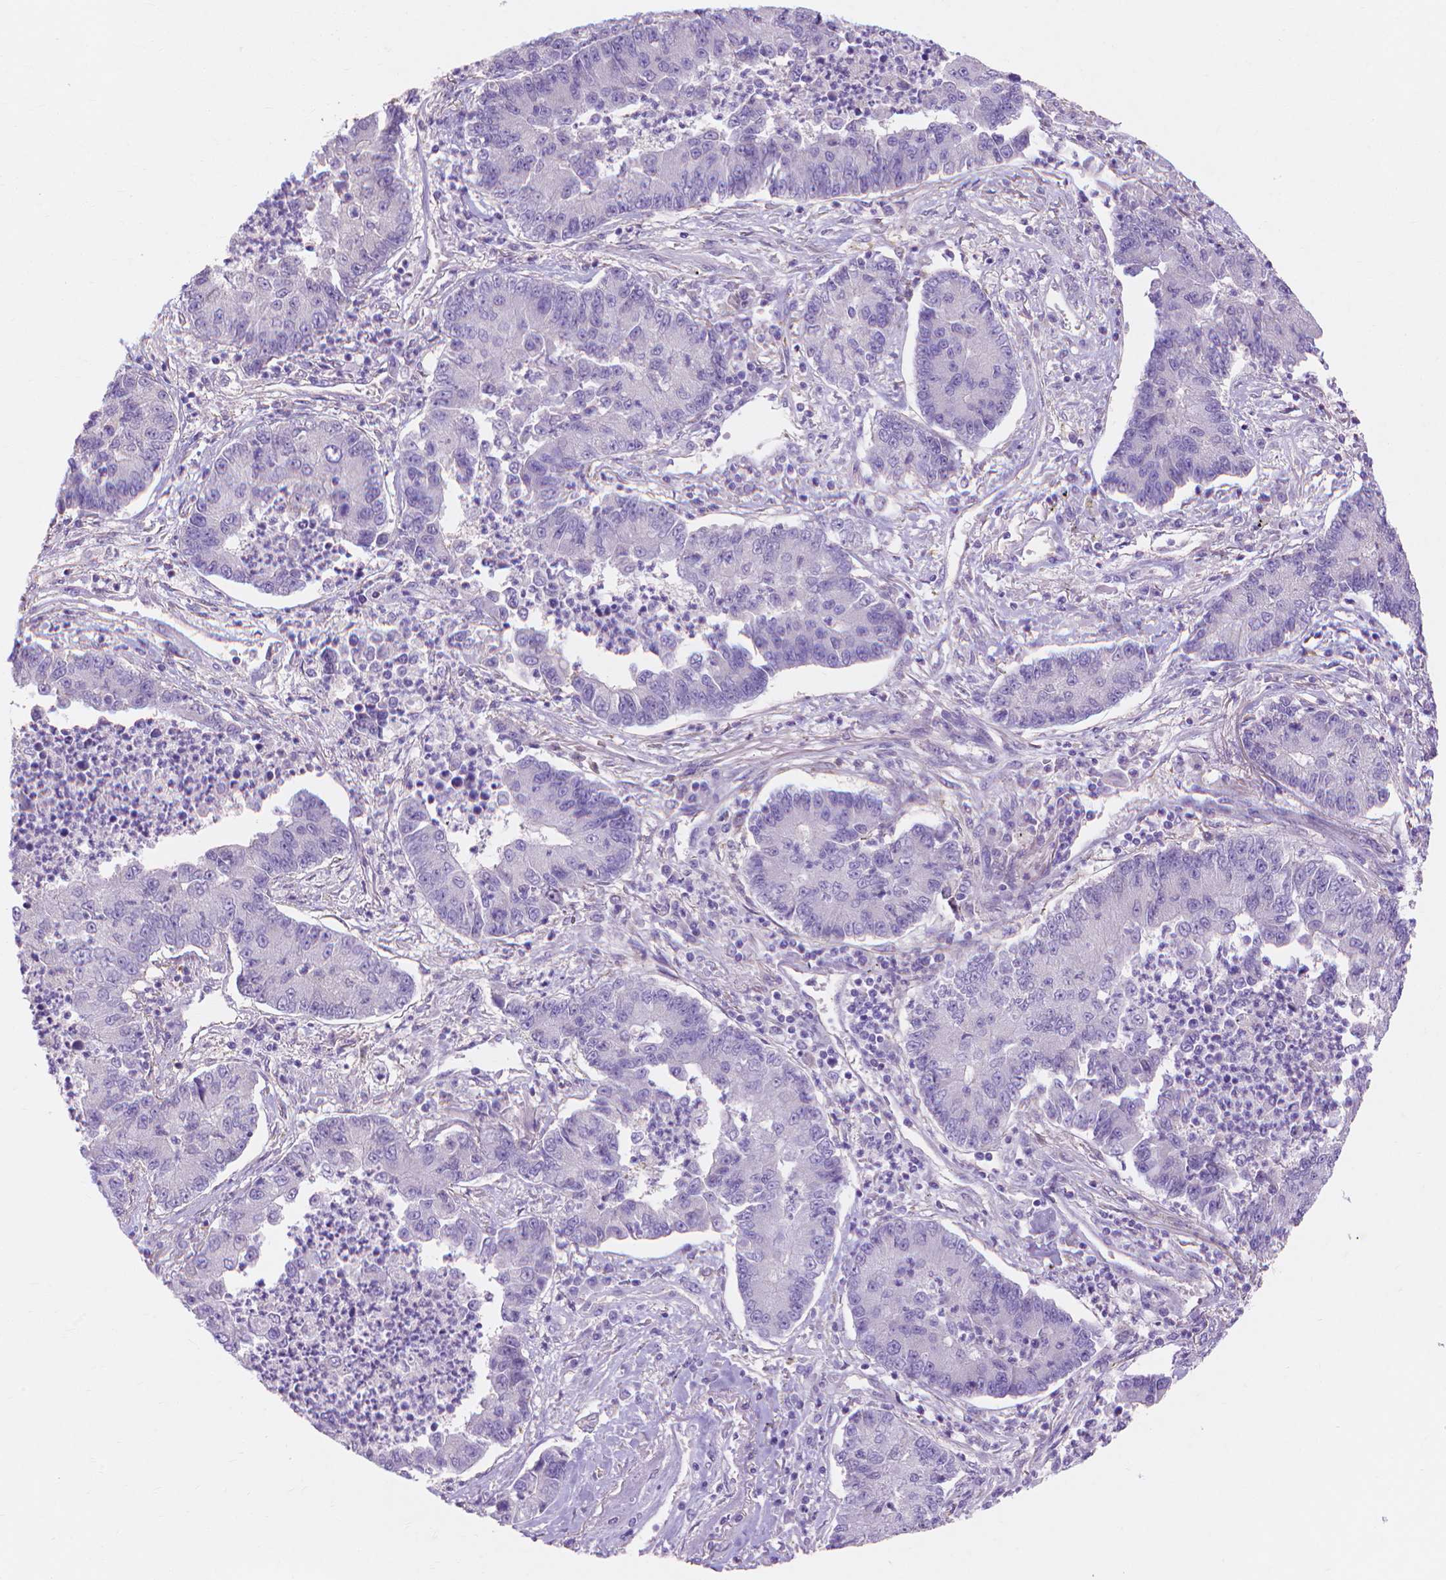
{"staining": {"intensity": "negative", "quantity": "none", "location": "none"}, "tissue": "lung cancer", "cell_type": "Tumor cells", "image_type": "cancer", "snomed": [{"axis": "morphology", "description": "Adenocarcinoma, NOS"}, {"axis": "topography", "description": "Lung"}], "caption": "Immunohistochemistry (IHC) image of adenocarcinoma (lung) stained for a protein (brown), which displays no expression in tumor cells.", "gene": "MBLAC1", "patient": {"sex": "female", "age": 57}}